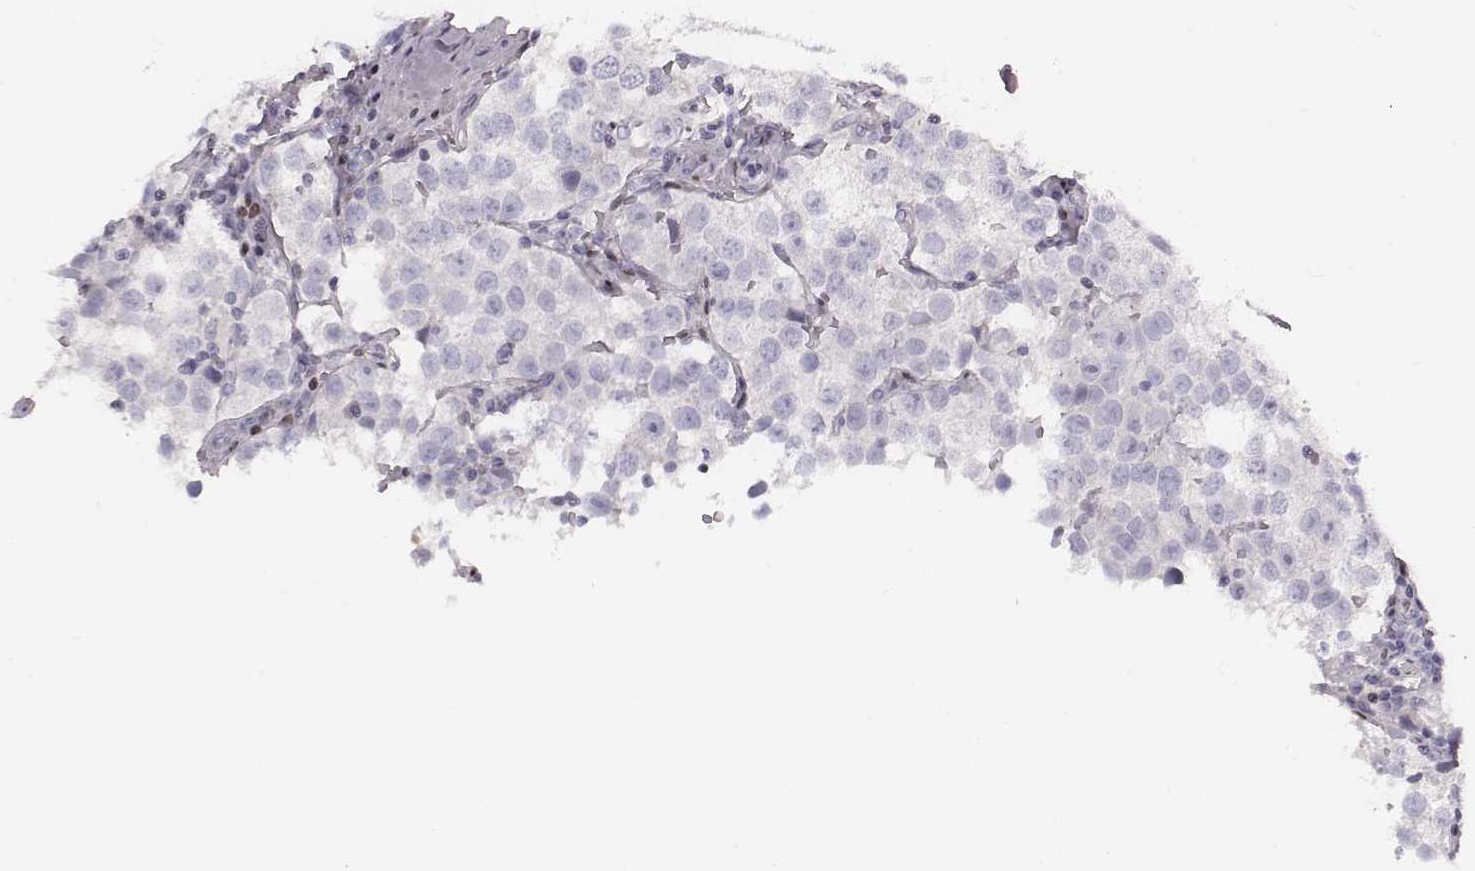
{"staining": {"intensity": "negative", "quantity": "none", "location": "none"}, "tissue": "testis cancer", "cell_type": "Tumor cells", "image_type": "cancer", "snomed": [{"axis": "morphology", "description": "Seminoma, NOS"}, {"axis": "topography", "description": "Testis"}], "caption": "This is an immunohistochemistry (IHC) histopathology image of human seminoma (testis). There is no staining in tumor cells.", "gene": "NDC1", "patient": {"sex": "male", "age": 37}}